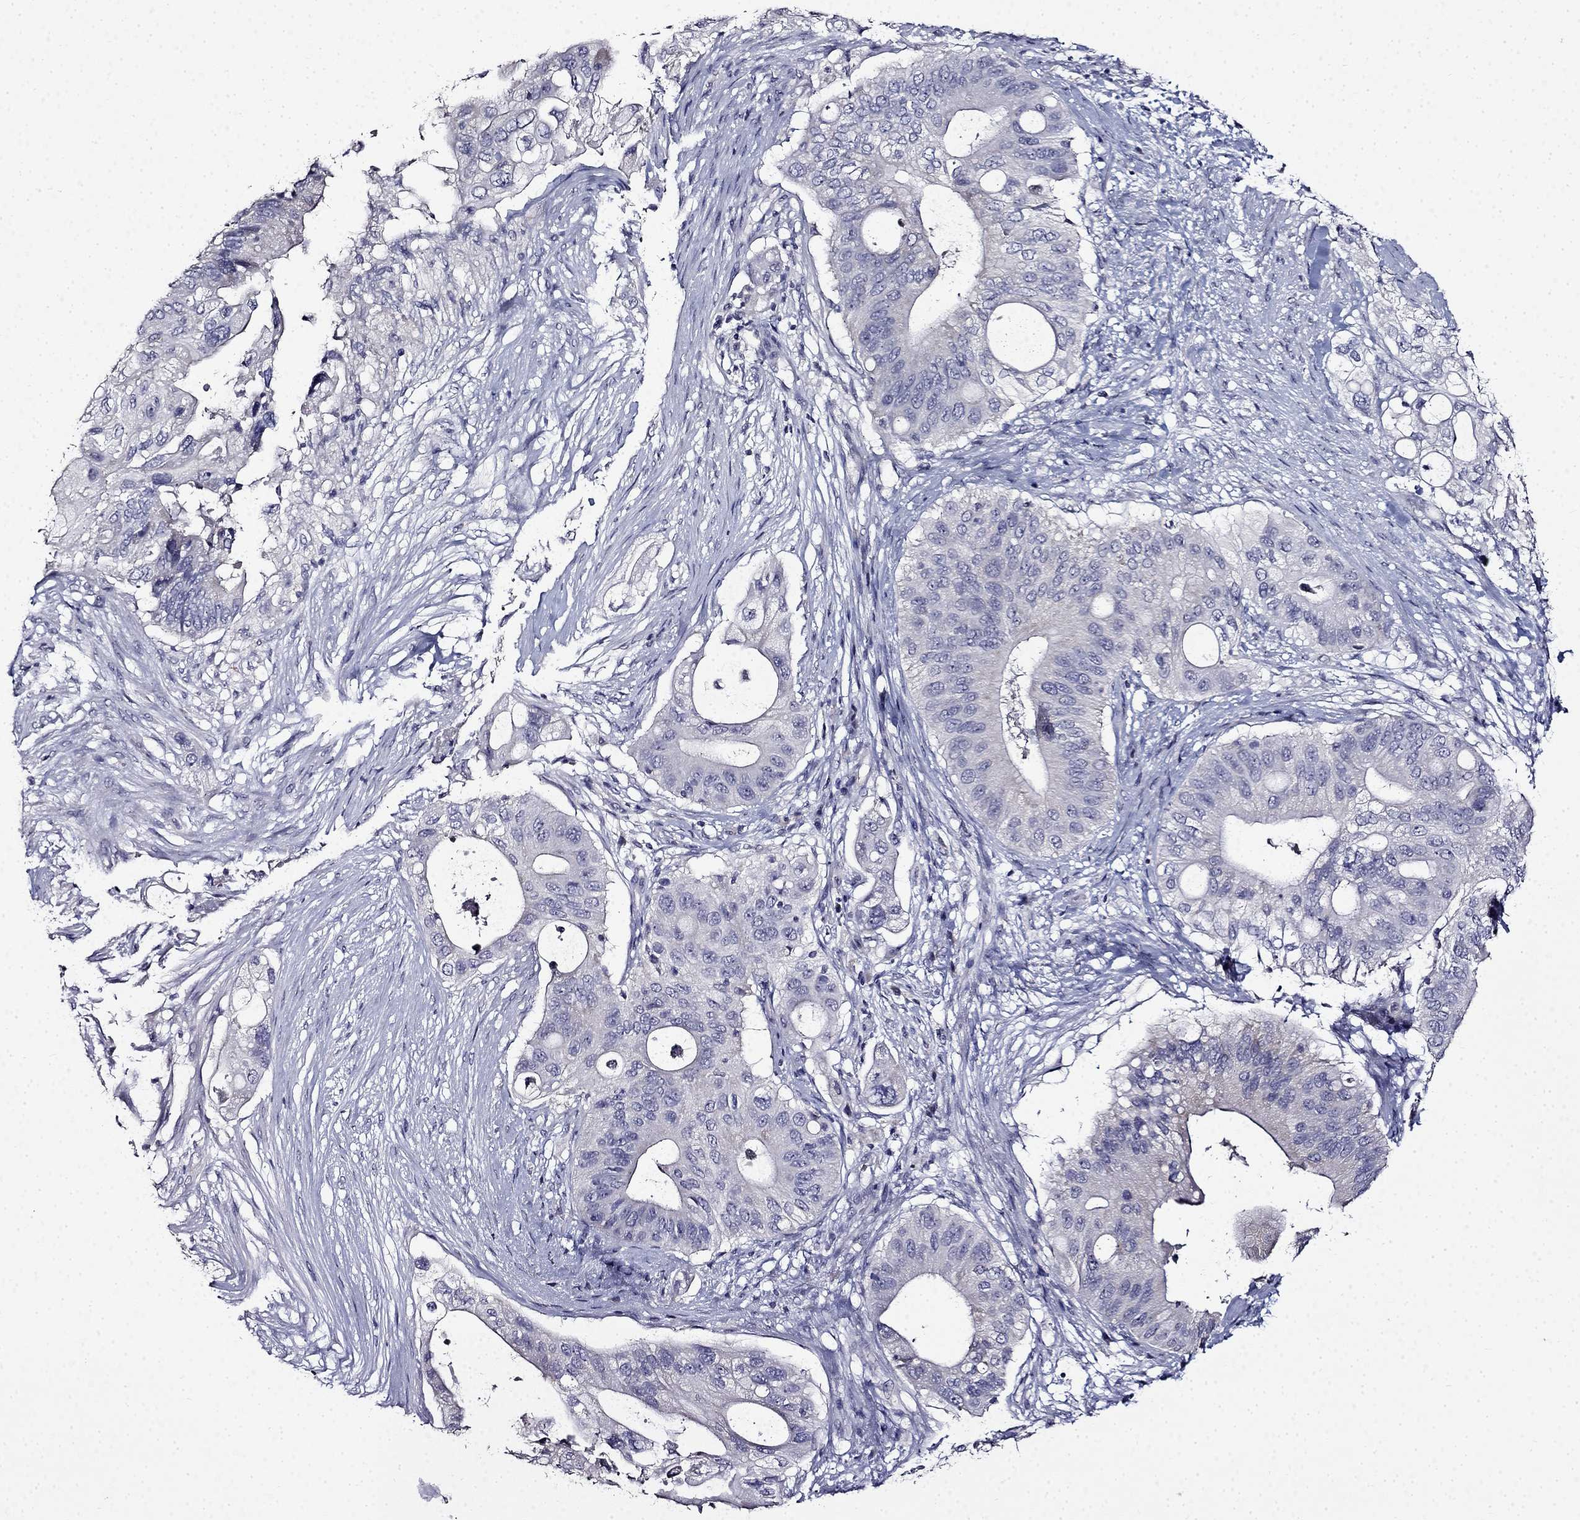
{"staining": {"intensity": "negative", "quantity": "none", "location": "none"}, "tissue": "pancreatic cancer", "cell_type": "Tumor cells", "image_type": "cancer", "snomed": [{"axis": "morphology", "description": "Adenocarcinoma, NOS"}, {"axis": "topography", "description": "Pancreas"}], "caption": "A micrograph of pancreatic adenocarcinoma stained for a protein shows no brown staining in tumor cells. (DAB (3,3'-diaminobenzidine) immunohistochemistry with hematoxylin counter stain).", "gene": "TMEM266", "patient": {"sex": "female", "age": 72}}